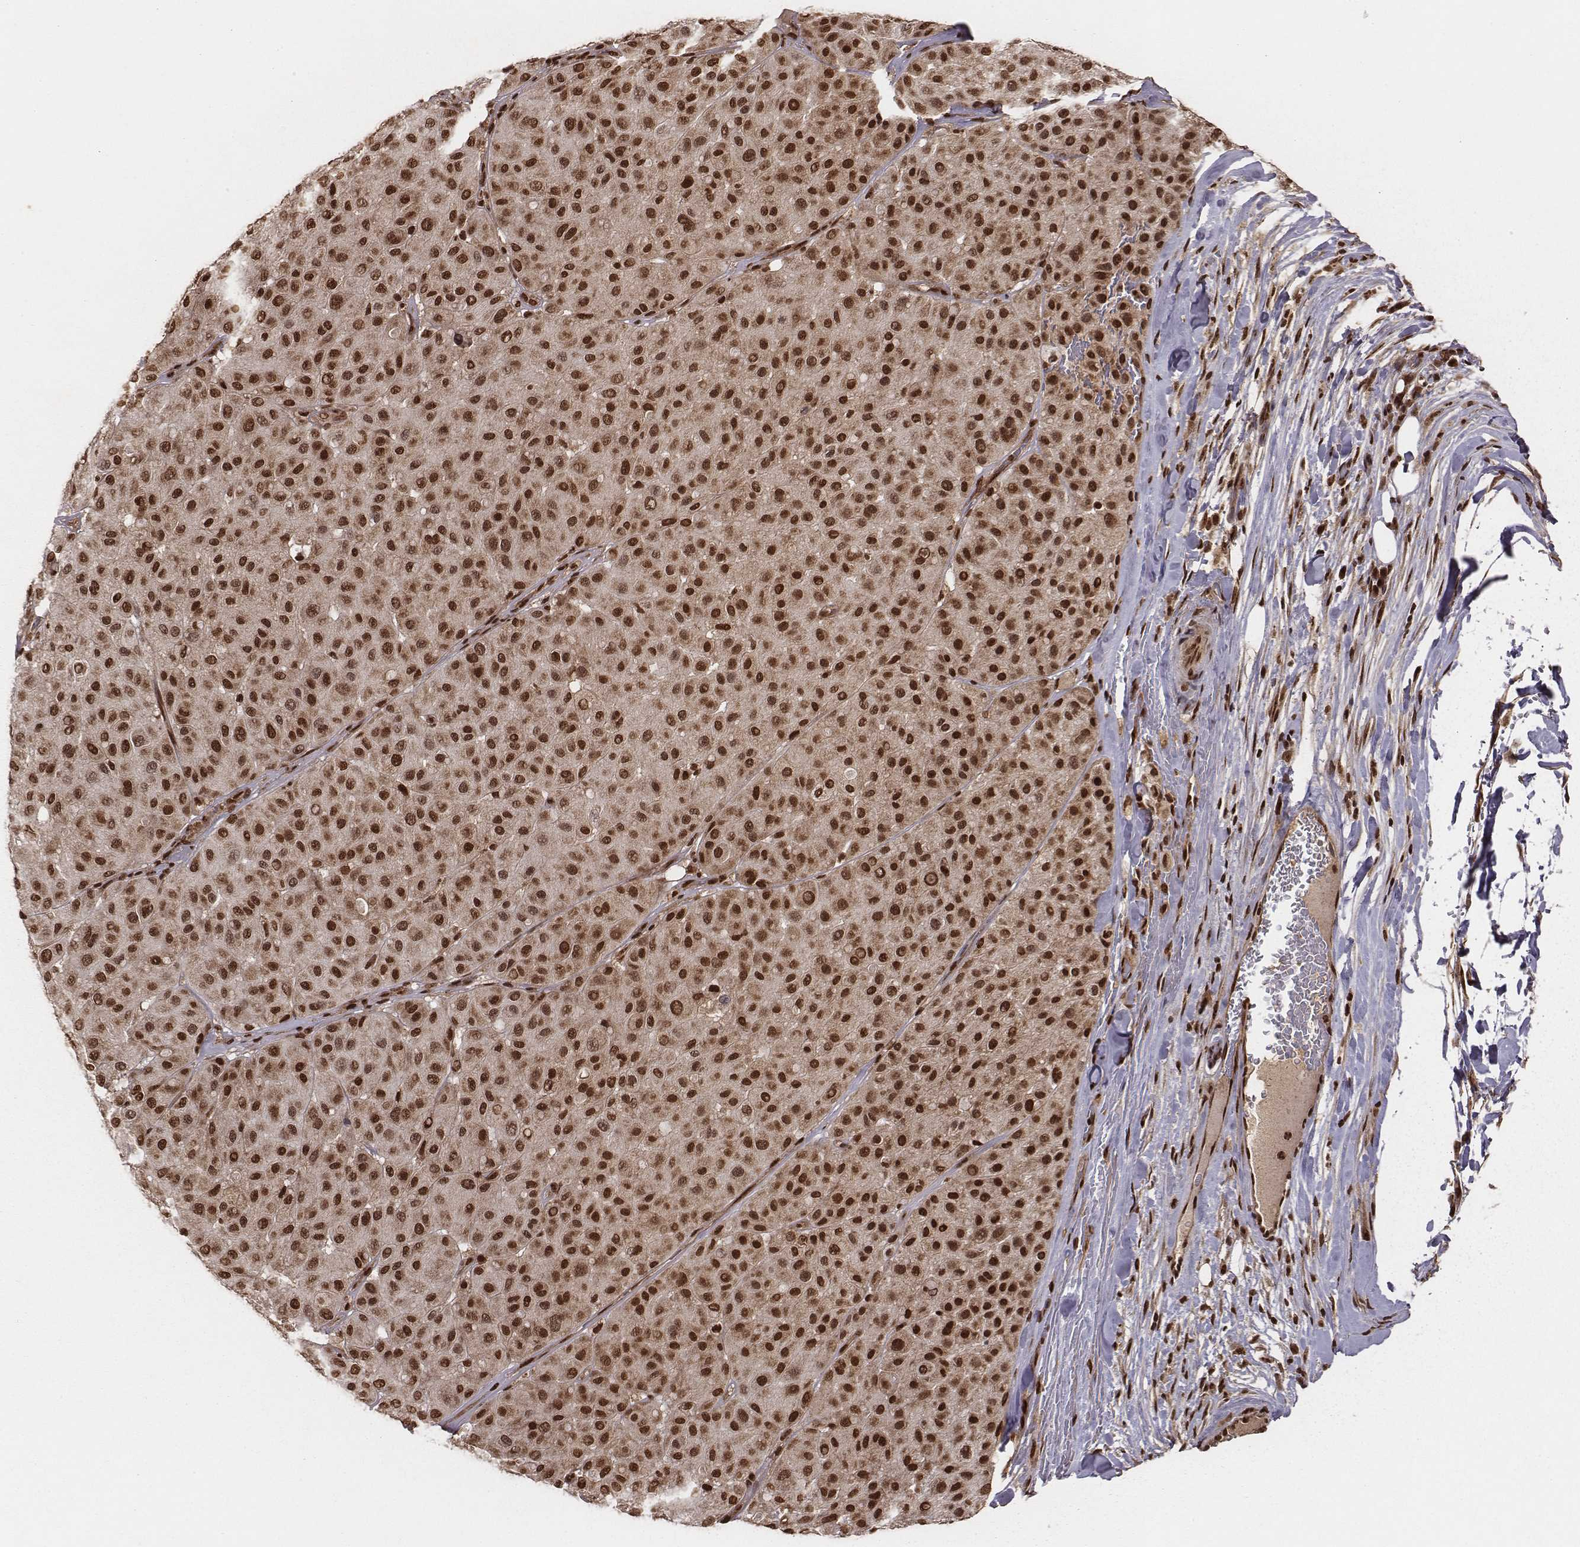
{"staining": {"intensity": "strong", "quantity": ">75%", "location": "nuclear"}, "tissue": "melanoma", "cell_type": "Tumor cells", "image_type": "cancer", "snomed": [{"axis": "morphology", "description": "Malignant melanoma, Metastatic site"}, {"axis": "topography", "description": "Smooth muscle"}], "caption": "Protein positivity by IHC reveals strong nuclear positivity in approximately >75% of tumor cells in malignant melanoma (metastatic site).", "gene": "NFX1", "patient": {"sex": "male", "age": 41}}